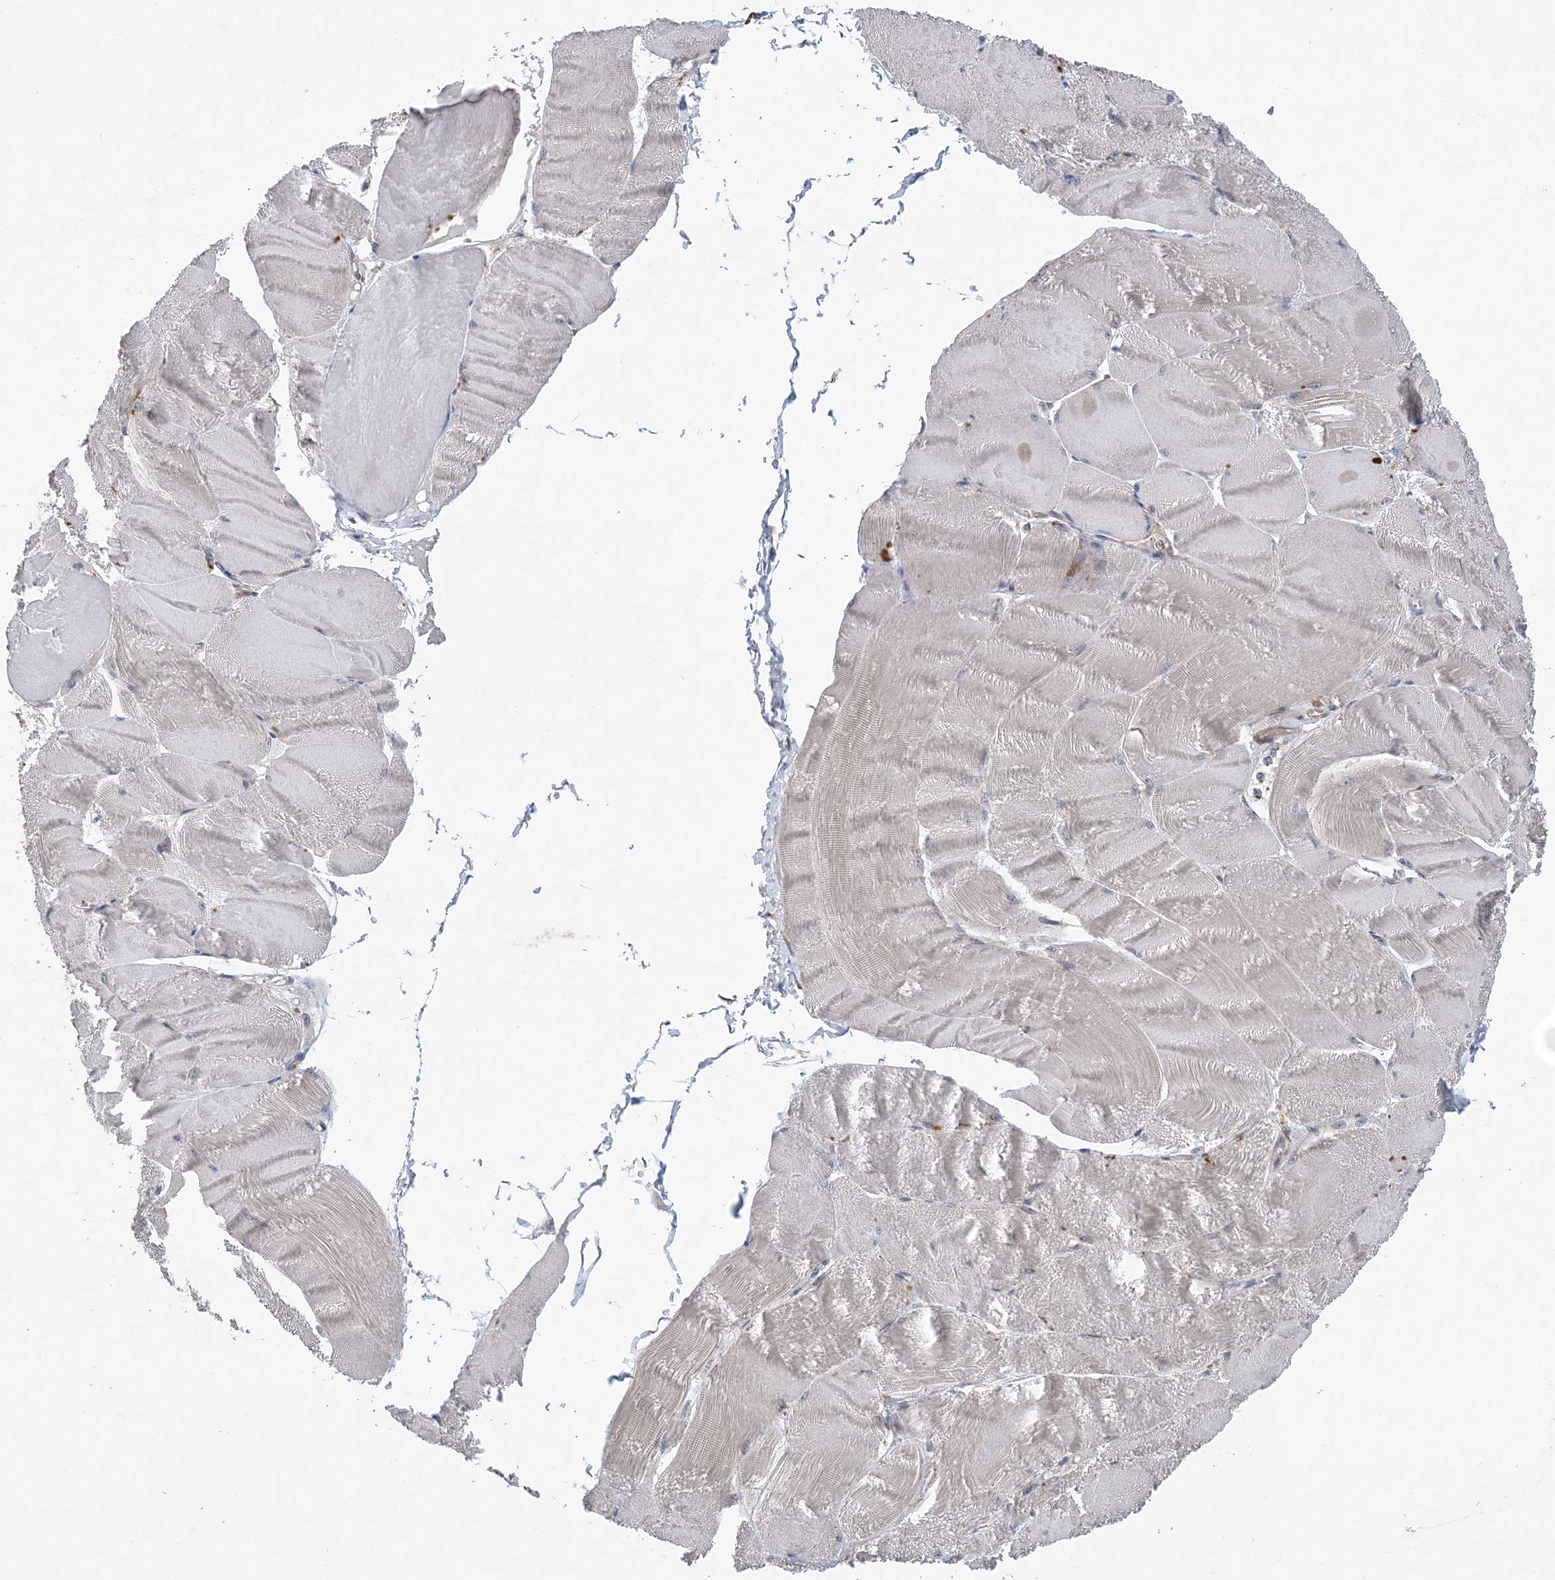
{"staining": {"intensity": "weak", "quantity": "25%-75%", "location": "cytoplasmic/membranous"}, "tissue": "skeletal muscle", "cell_type": "Myocytes", "image_type": "normal", "snomed": [{"axis": "morphology", "description": "Normal tissue, NOS"}, {"axis": "morphology", "description": "Basal cell carcinoma"}, {"axis": "topography", "description": "Skeletal muscle"}], "caption": "The micrograph demonstrates staining of unremarkable skeletal muscle, revealing weak cytoplasmic/membranous protein positivity (brown color) within myocytes. Nuclei are stained in blue.", "gene": "PTTG1IP", "patient": {"sex": "female", "age": 64}}